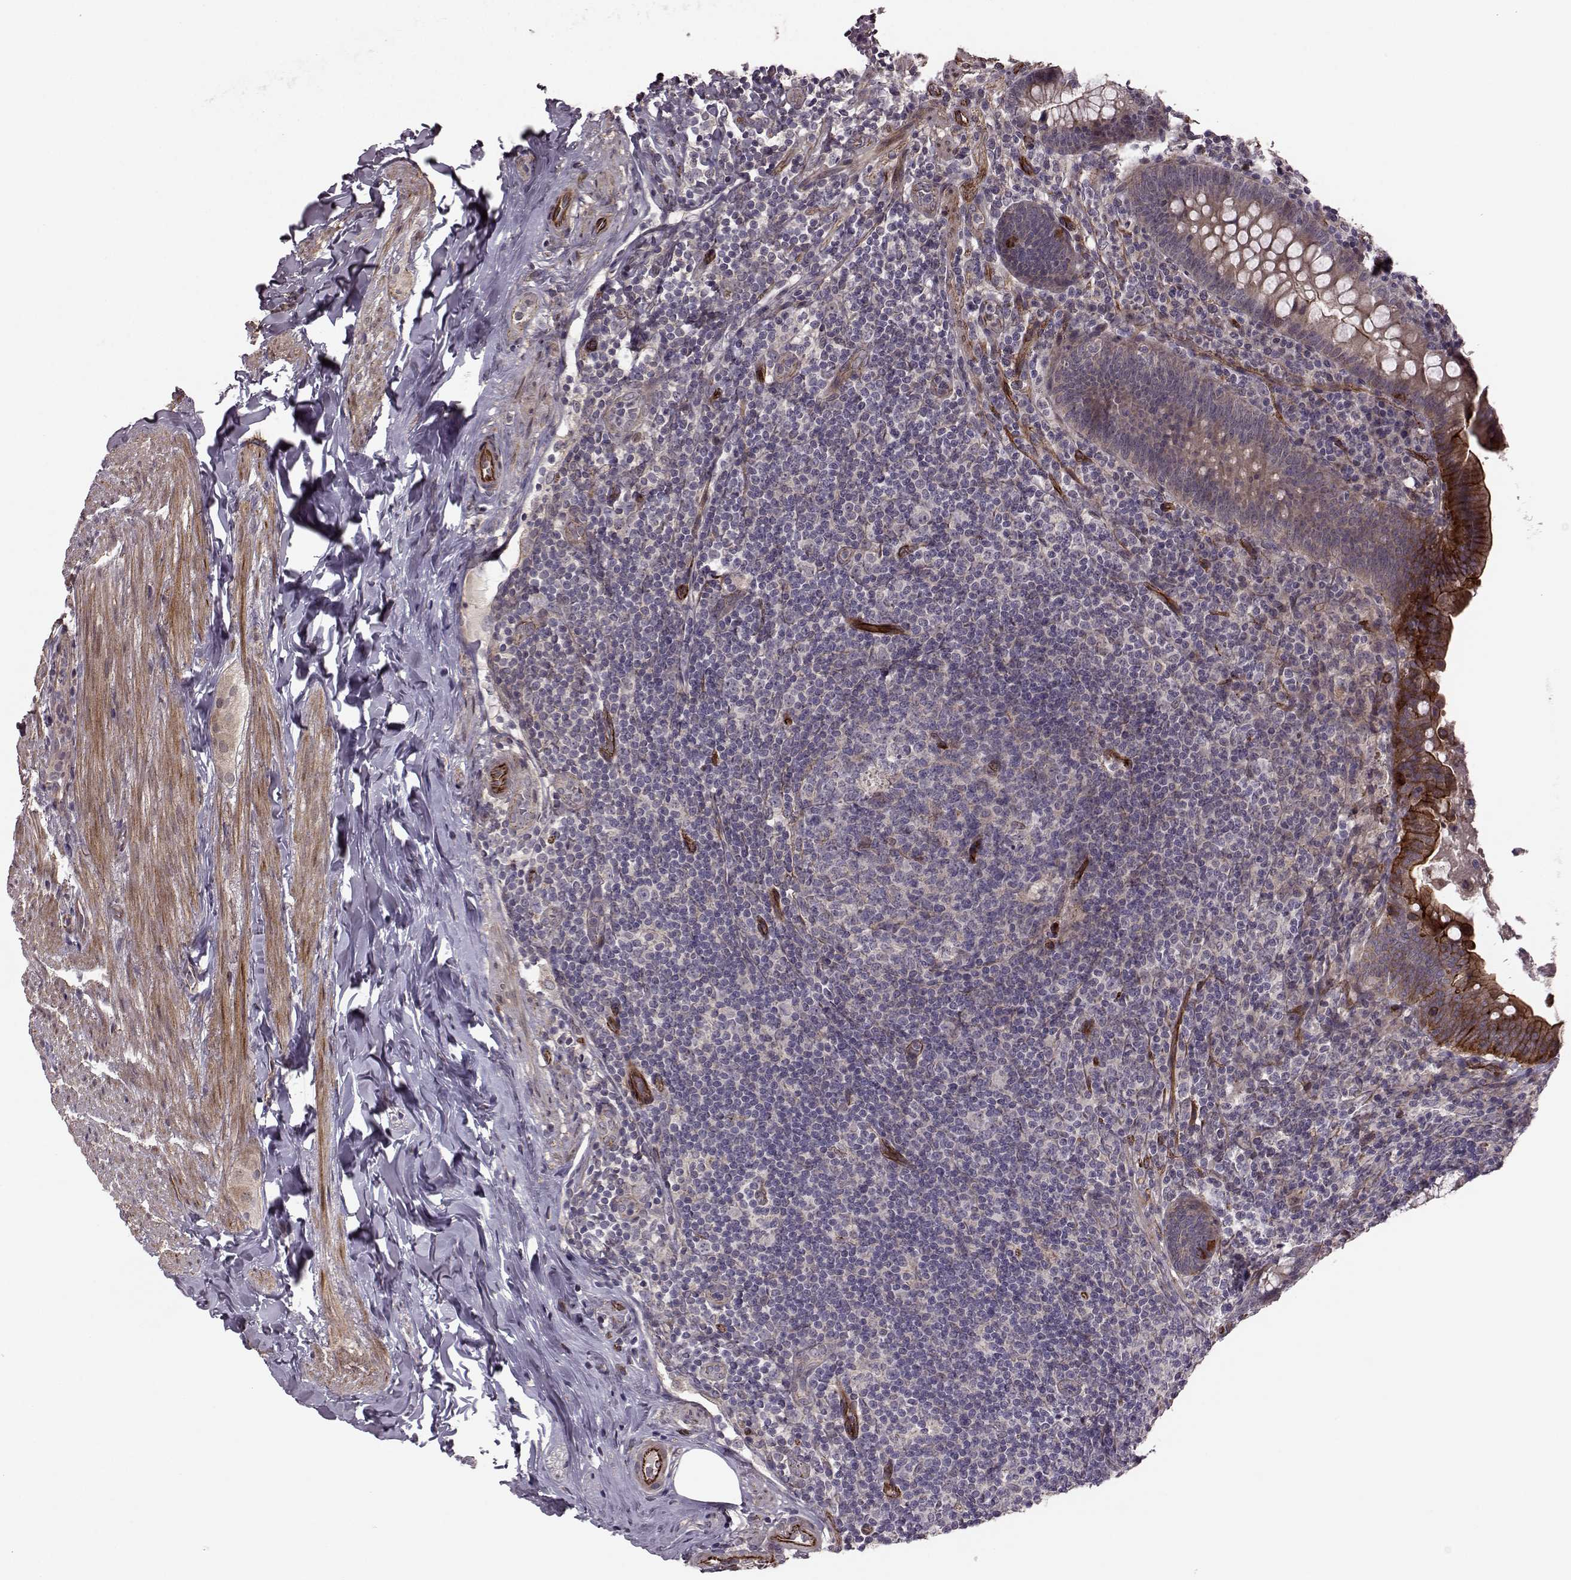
{"staining": {"intensity": "strong", "quantity": "25%-75%", "location": "cytoplasmic/membranous"}, "tissue": "appendix", "cell_type": "Glandular cells", "image_type": "normal", "snomed": [{"axis": "morphology", "description": "Normal tissue, NOS"}, {"axis": "topography", "description": "Appendix"}], "caption": "This image shows immunohistochemistry staining of unremarkable appendix, with high strong cytoplasmic/membranous staining in about 25%-75% of glandular cells.", "gene": "SYNPO", "patient": {"sex": "male", "age": 47}}